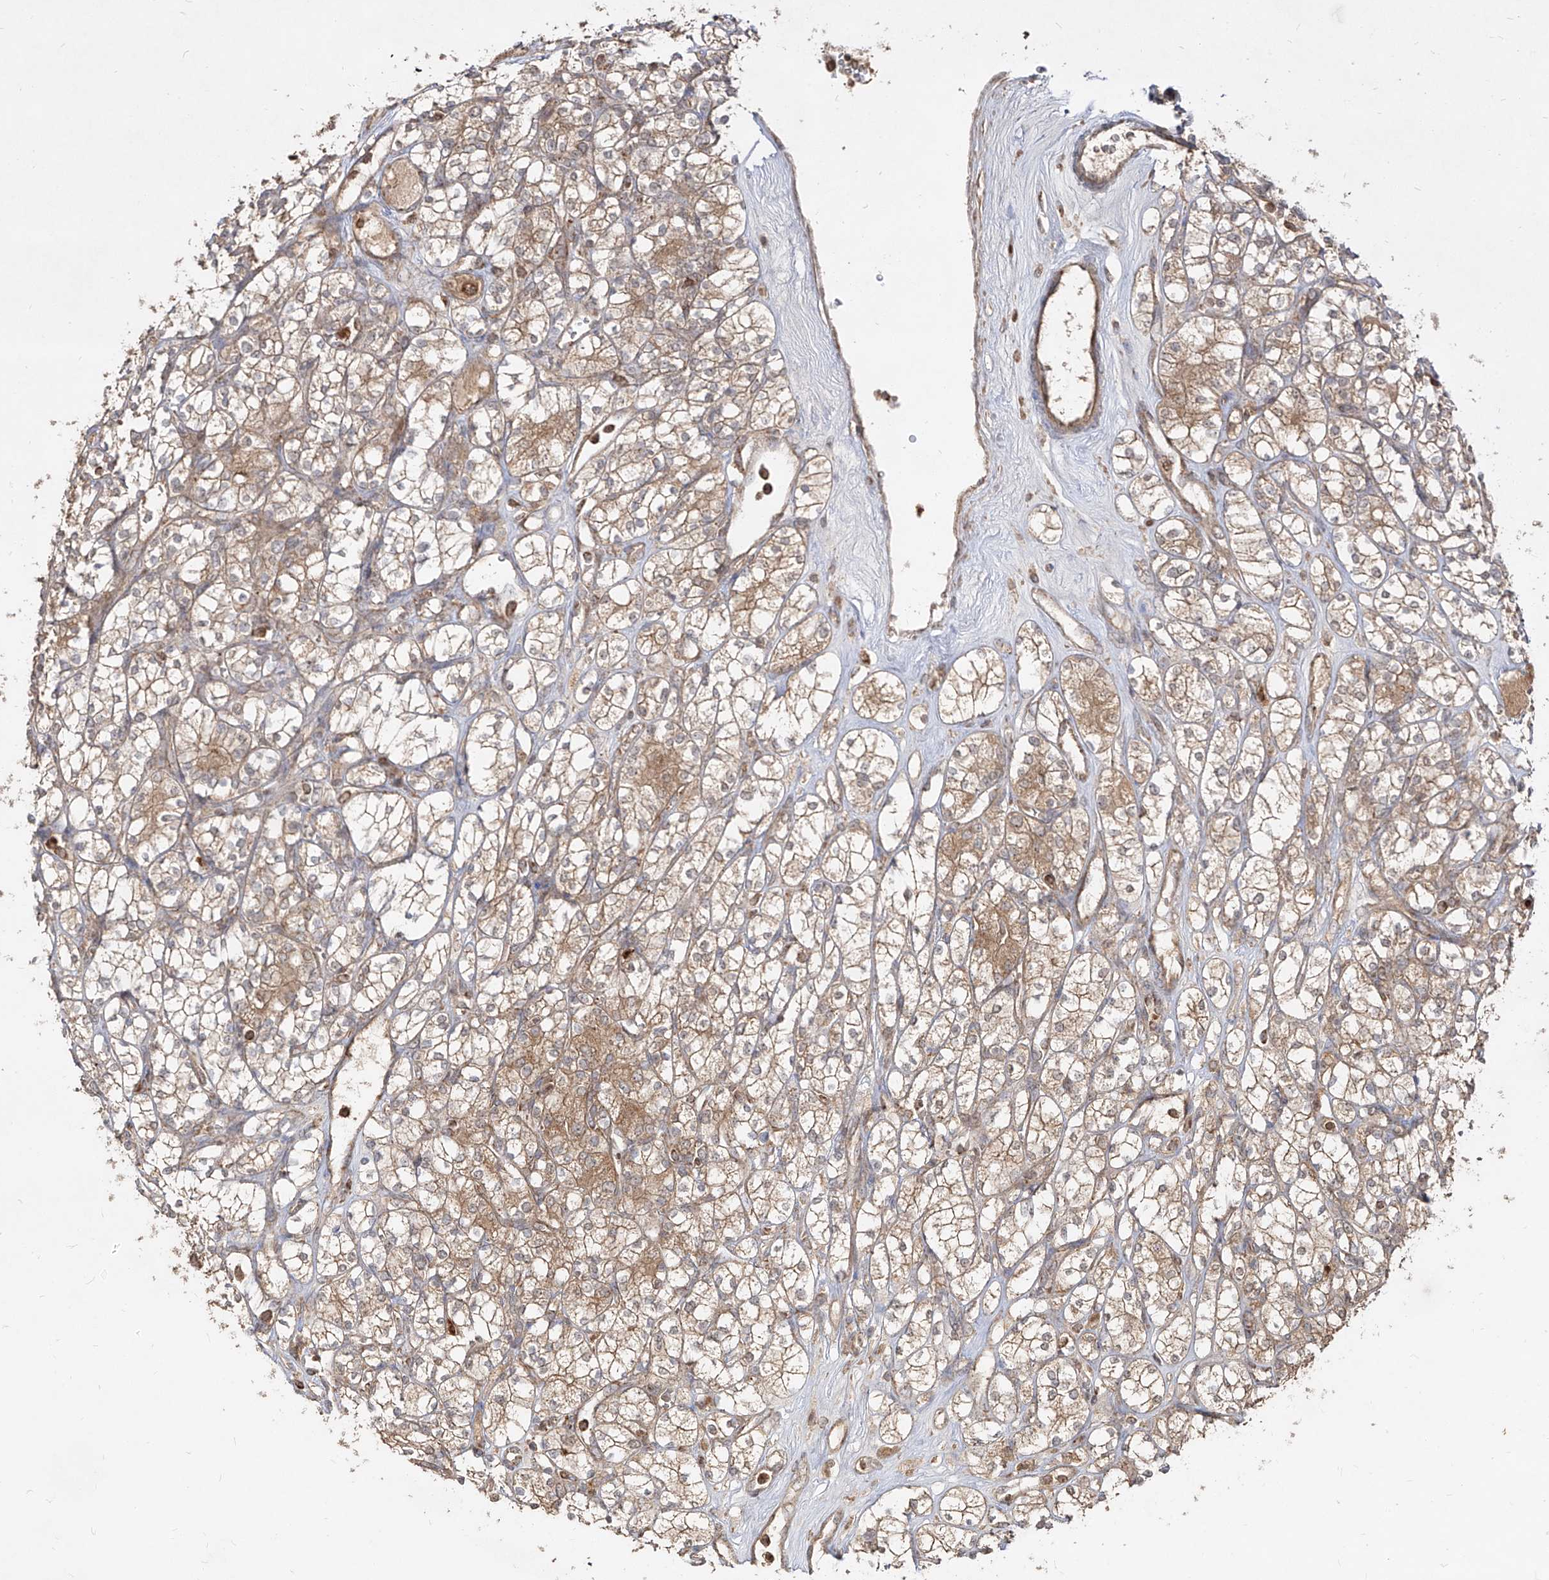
{"staining": {"intensity": "moderate", "quantity": ">75%", "location": "cytoplasmic/membranous"}, "tissue": "renal cancer", "cell_type": "Tumor cells", "image_type": "cancer", "snomed": [{"axis": "morphology", "description": "Adenocarcinoma, NOS"}, {"axis": "topography", "description": "Kidney"}], "caption": "Immunohistochemistry (IHC) of renal adenocarcinoma shows medium levels of moderate cytoplasmic/membranous positivity in approximately >75% of tumor cells.", "gene": "AIM2", "patient": {"sex": "male", "age": 77}}